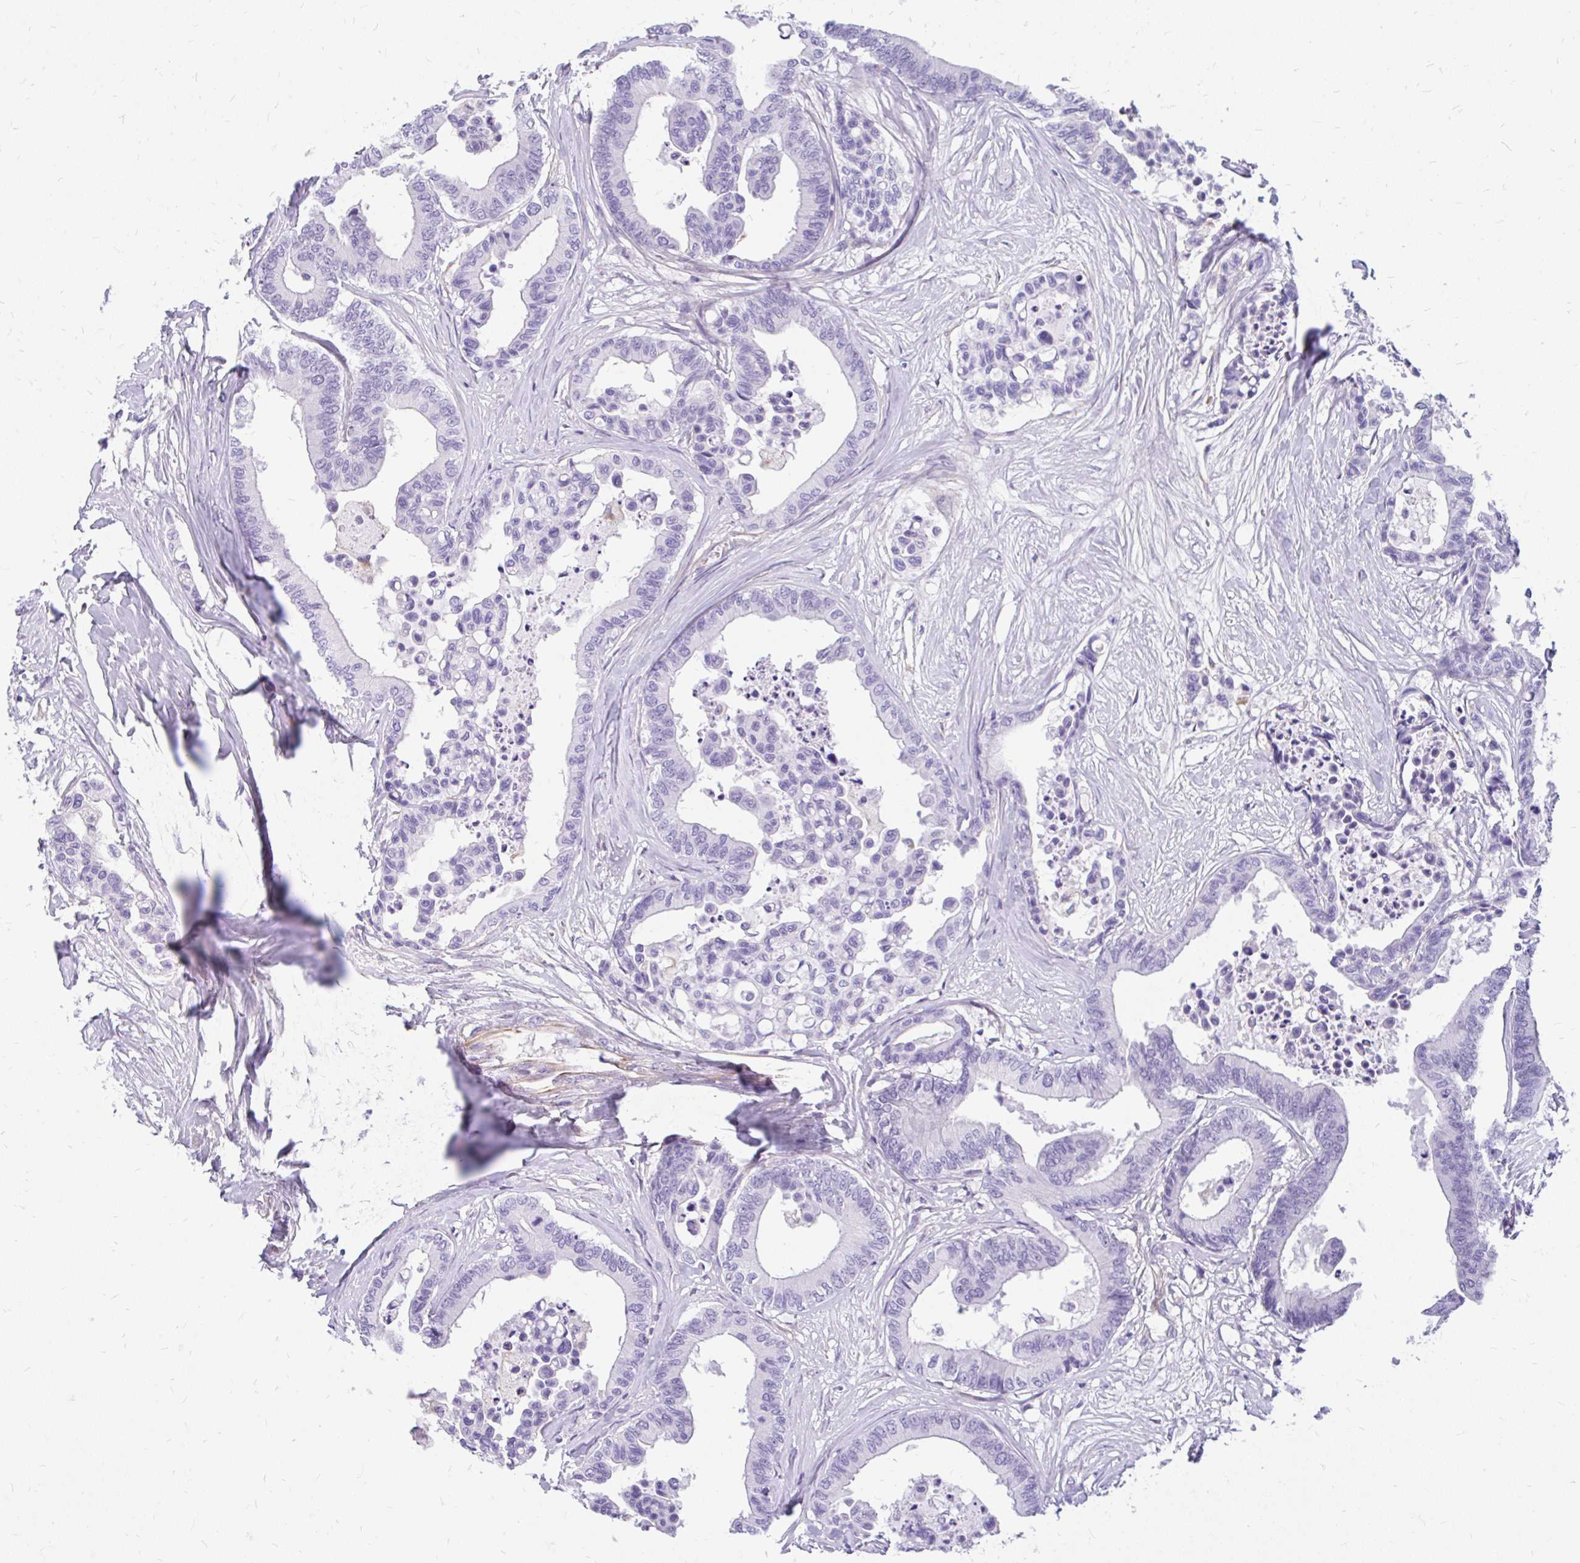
{"staining": {"intensity": "negative", "quantity": "none", "location": "none"}, "tissue": "colorectal cancer", "cell_type": "Tumor cells", "image_type": "cancer", "snomed": [{"axis": "morphology", "description": "Normal tissue, NOS"}, {"axis": "morphology", "description": "Adenocarcinoma, NOS"}, {"axis": "topography", "description": "Colon"}], "caption": "Colorectal adenocarcinoma stained for a protein using immunohistochemistry shows no staining tumor cells.", "gene": "FAM83C", "patient": {"sex": "male", "age": 82}}